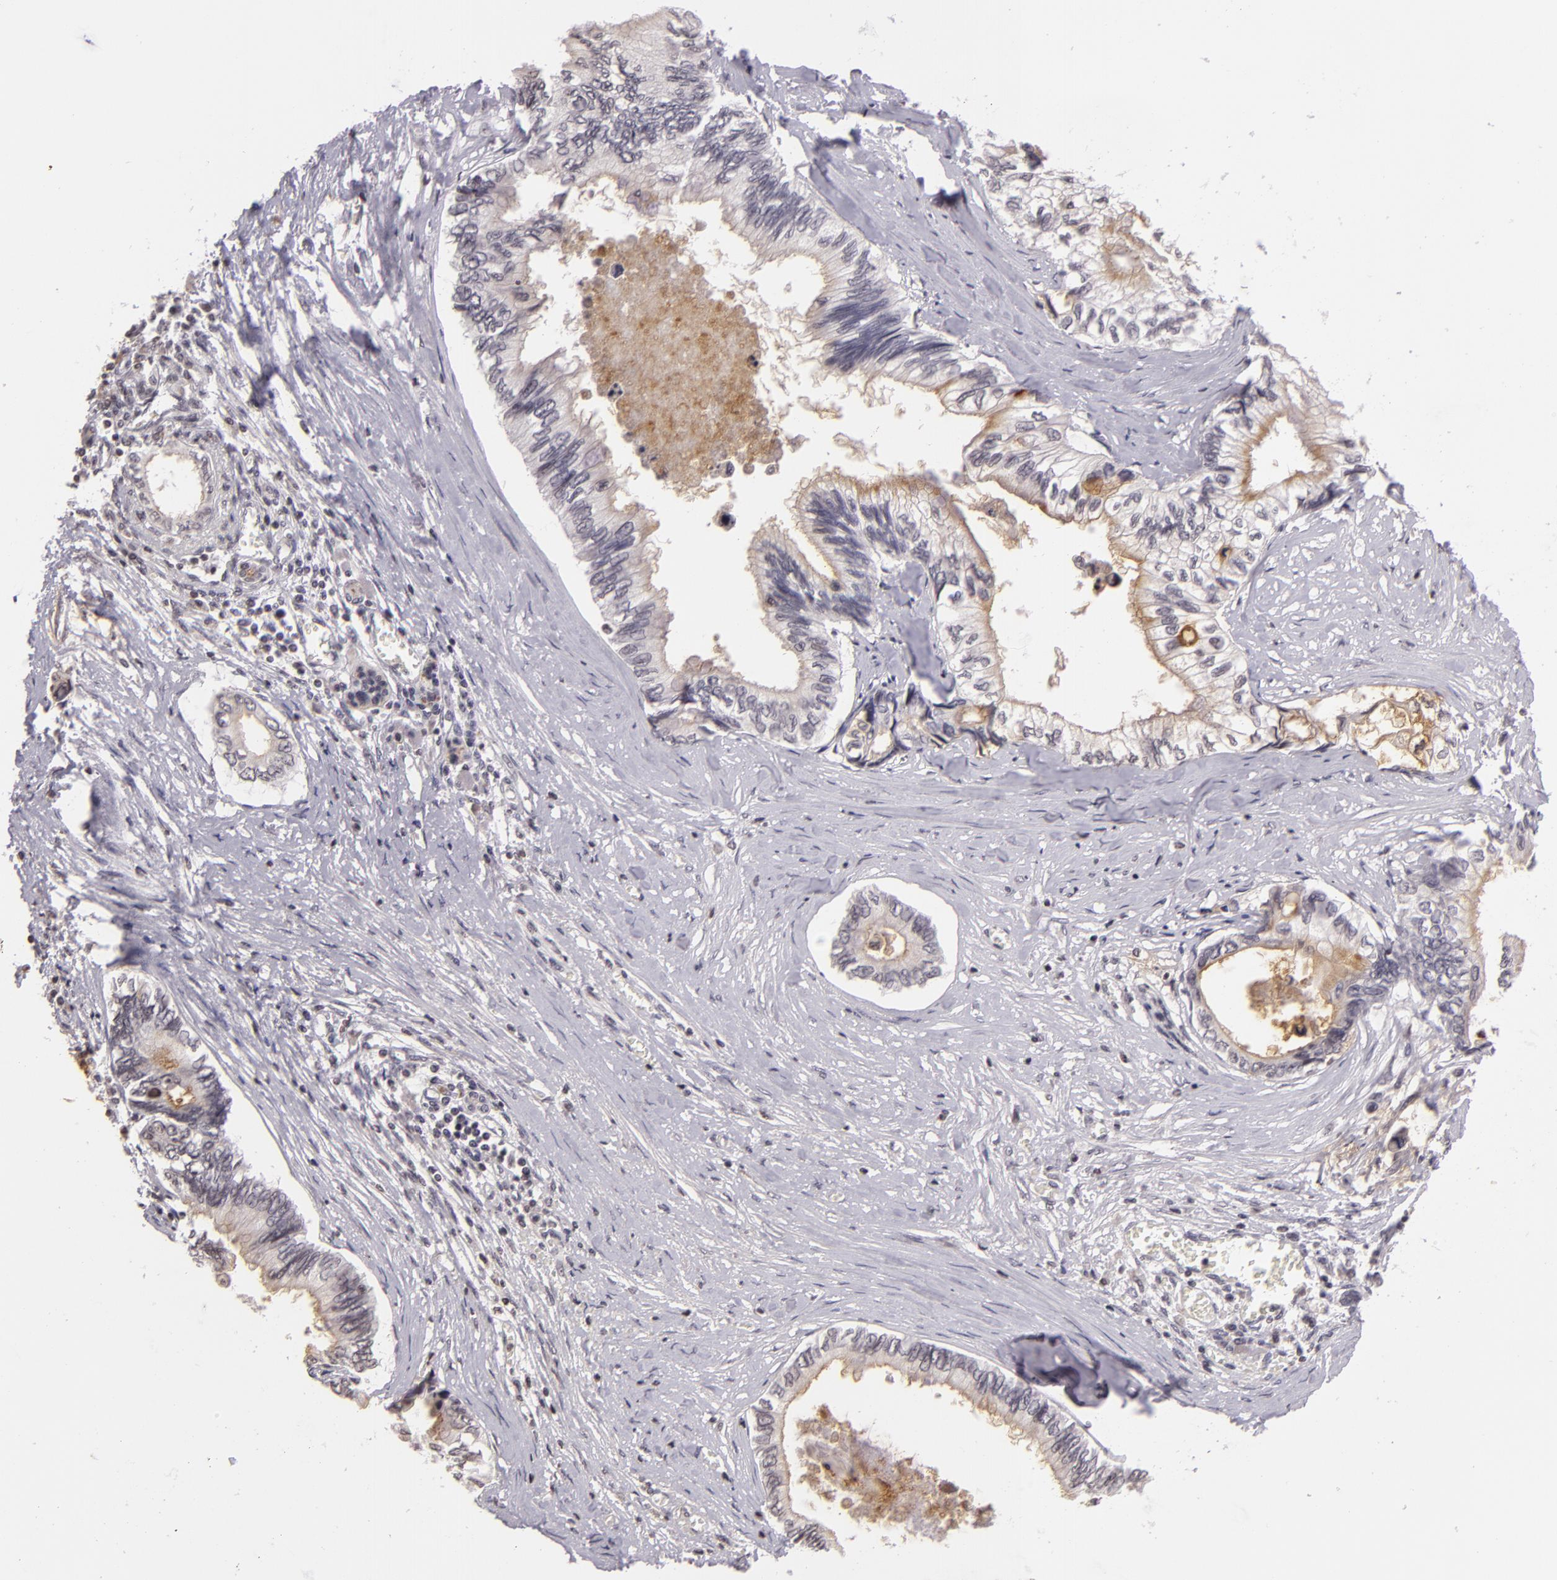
{"staining": {"intensity": "moderate", "quantity": ">75%", "location": "cytoplasmic/membranous"}, "tissue": "pancreatic cancer", "cell_type": "Tumor cells", "image_type": "cancer", "snomed": [{"axis": "morphology", "description": "Adenocarcinoma, NOS"}, {"axis": "topography", "description": "Pancreas"}], "caption": "Moderate cytoplasmic/membranous protein staining is seen in approximately >75% of tumor cells in pancreatic adenocarcinoma.", "gene": "MUC1", "patient": {"sex": "female", "age": 66}}